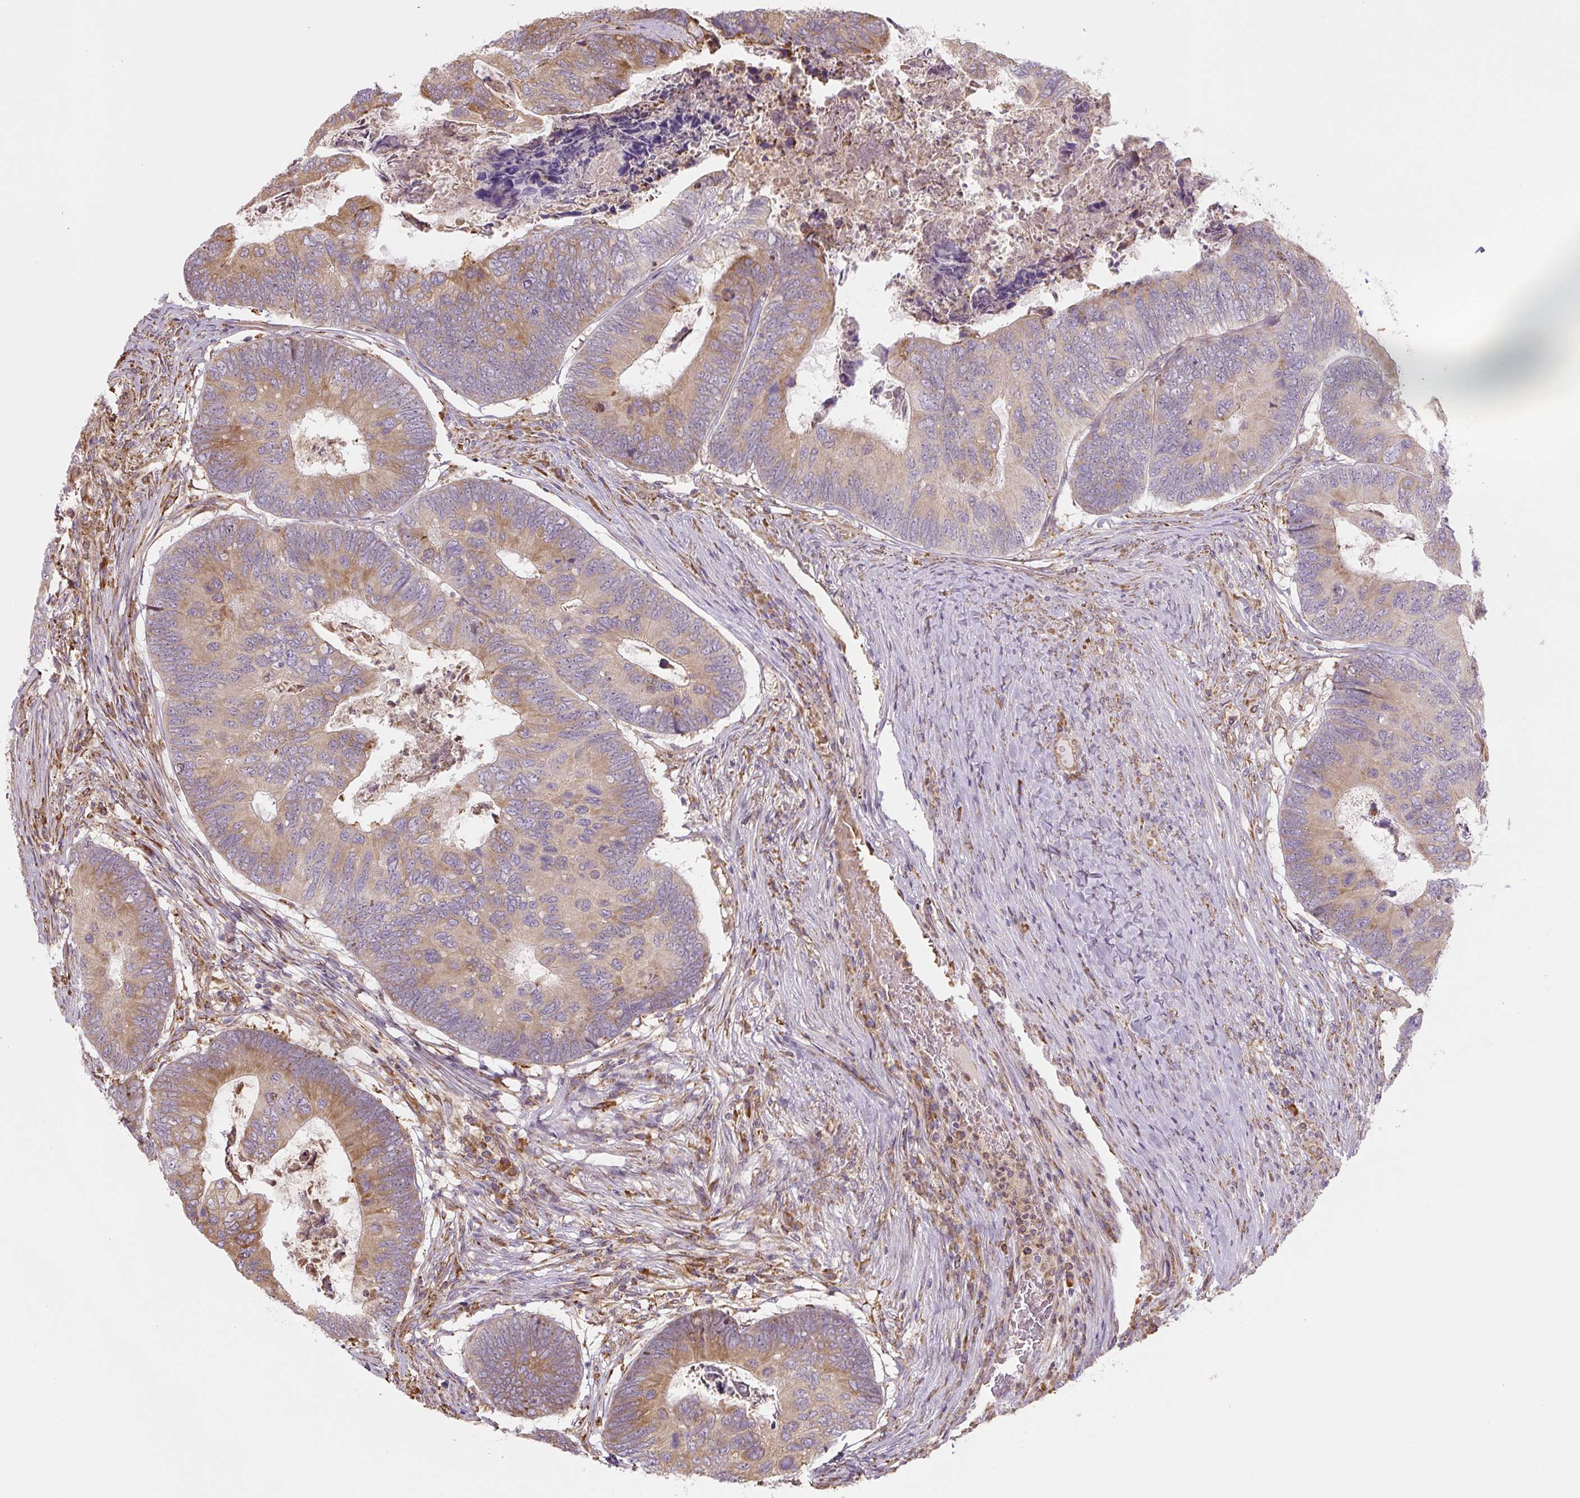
{"staining": {"intensity": "moderate", "quantity": "<25%", "location": "cytoplasmic/membranous"}, "tissue": "colorectal cancer", "cell_type": "Tumor cells", "image_type": "cancer", "snomed": [{"axis": "morphology", "description": "Adenocarcinoma, NOS"}, {"axis": "topography", "description": "Colon"}], "caption": "This histopathology image shows immunohistochemistry (IHC) staining of human colorectal cancer, with low moderate cytoplasmic/membranous positivity in about <25% of tumor cells.", "gene": "RASA1", "patient": {"sex": "female", "age": 67}}